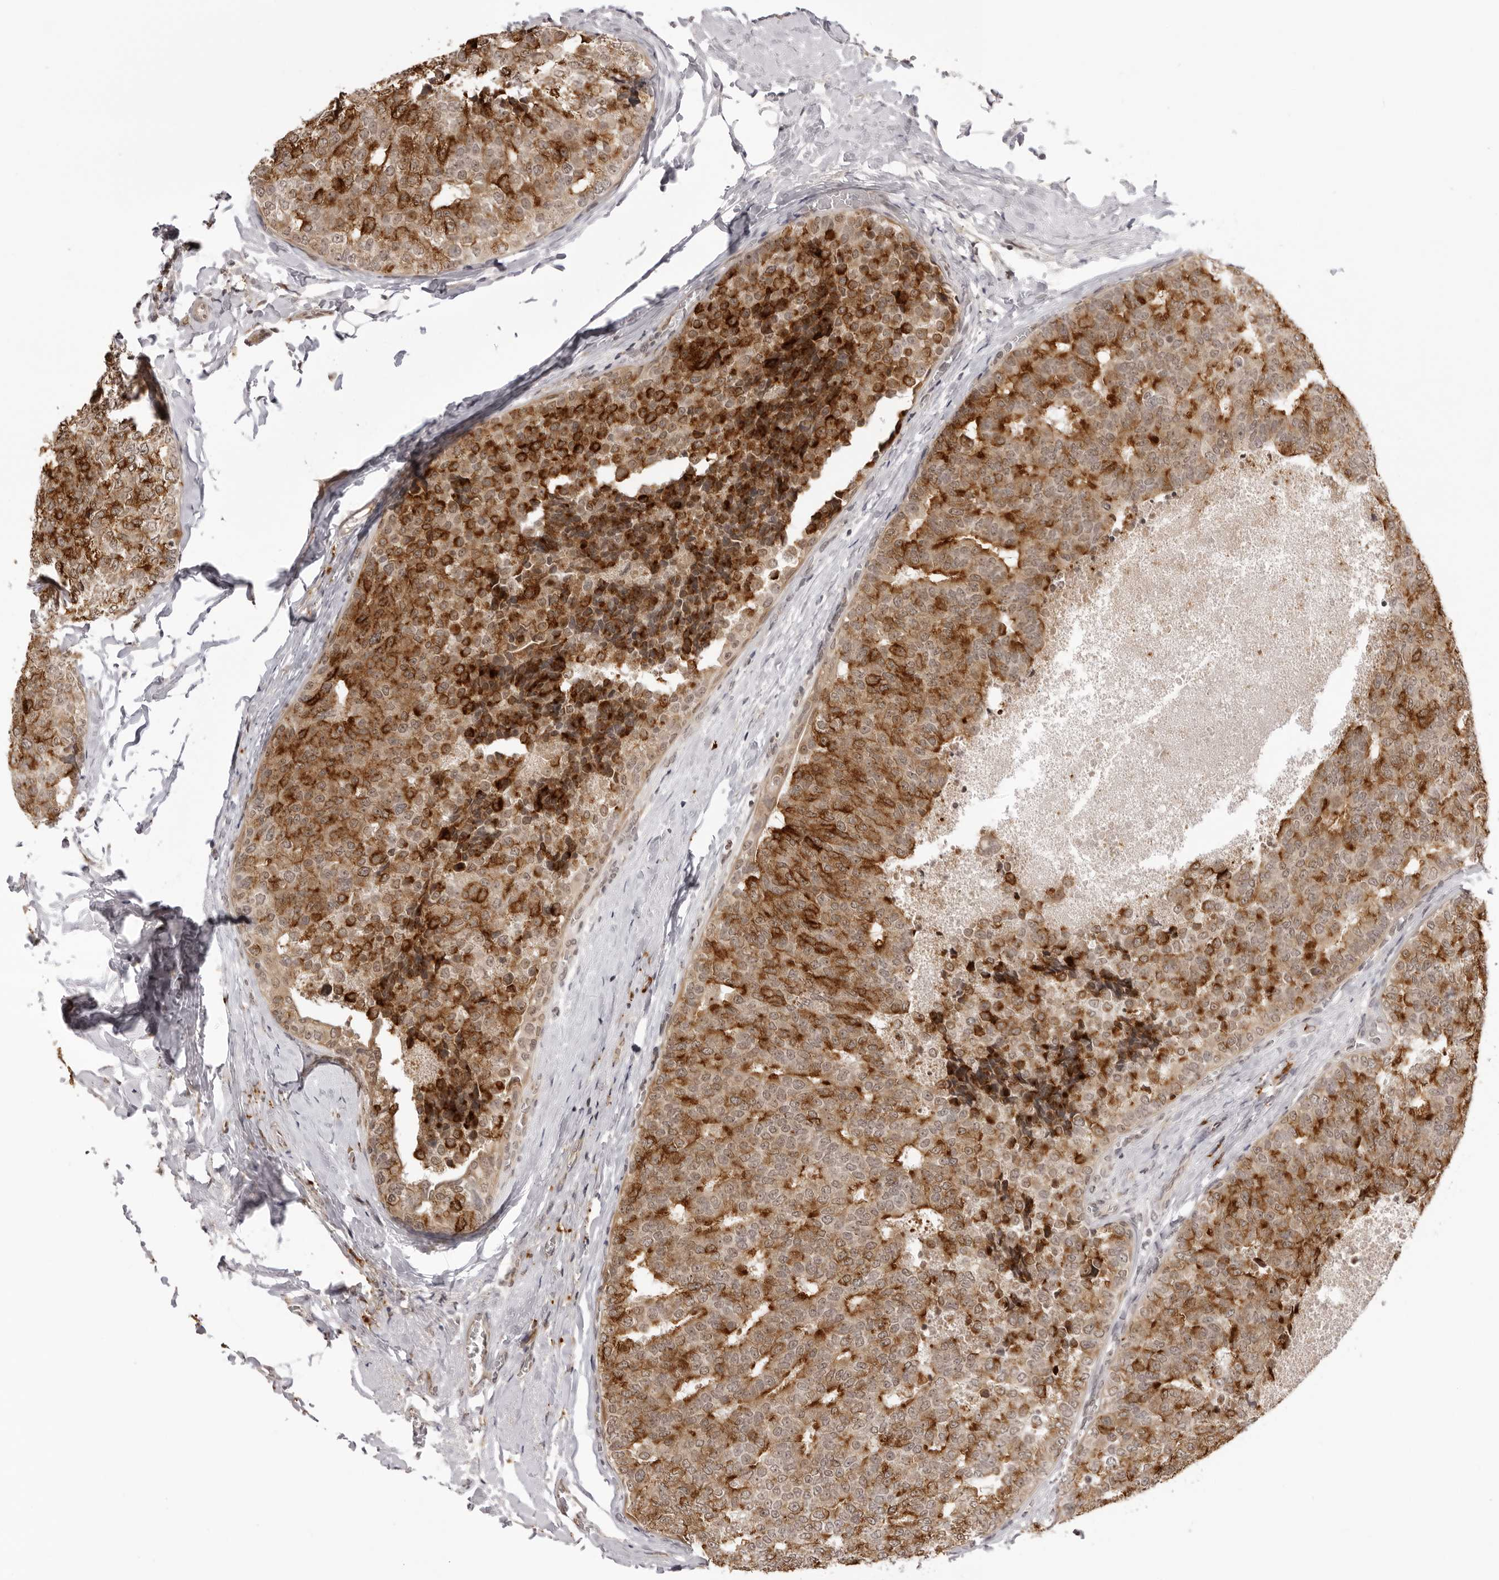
{"staining": {"intensity": "strong", "quantity": "25%-75%", "location": "cytoplasmic/membranous"}, "tissue": "breast cancer", "cell_type": "Tumor cells", "image_type": "cancer", "snomed": [{"axis": "morphology", "description": "Normal tissue, NOS"}, {"axis": "morphology", "description": "Duct carcinoma"}, {"axis": "topography", "description": "Breast"}], "caption": "Immunohistochemical staining of human breast invasive ductal carcinoma exhibits high levels of strong cytoplasmic/membranous expression in approximately 25%-75% of tumor cells.", "gene": "ZC3H11A", "patient": {"sex": "female", "age": 43}}